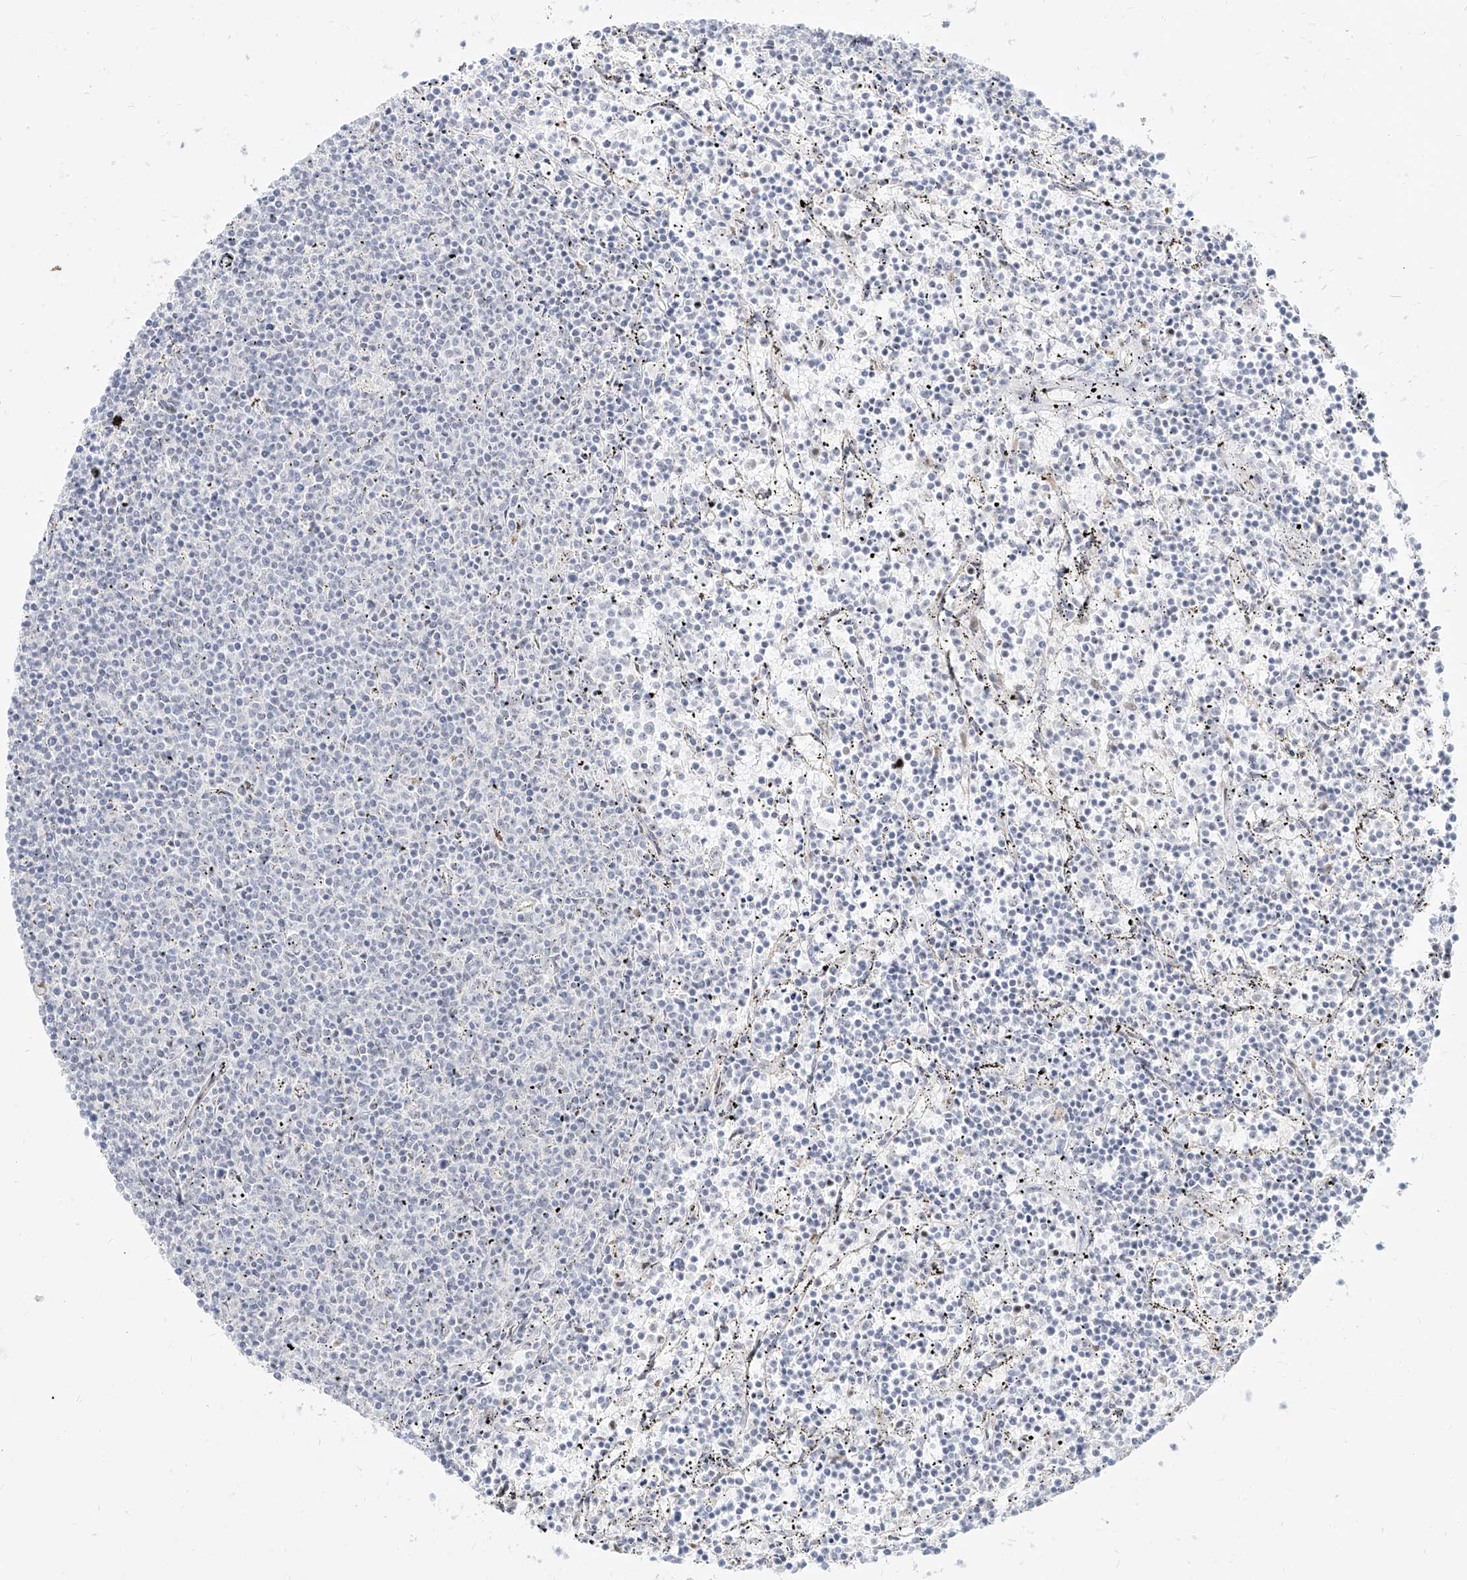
{"staining": {"intensity": "negative", "quantity": "none", "location": "none"}, "tissue": "lymphoma", "cell_type": "Tumor cells", "image_type": "cancer", "snomed": [{"axis": "morphology", "description": "Malignant lymphoma, non-Hodgkin's type, Low grade"}, {"axis": "topography", "description": "Spleen"}], "caption": "A high-resolution micrograph shows IHC staining of malignant lymphoma, non-Hodgkin's type (low-grade), which demonstrates no significant expression in tumor cells.", "gene": "ZNF710", "patient": {"sex": "female", "age": 50}}